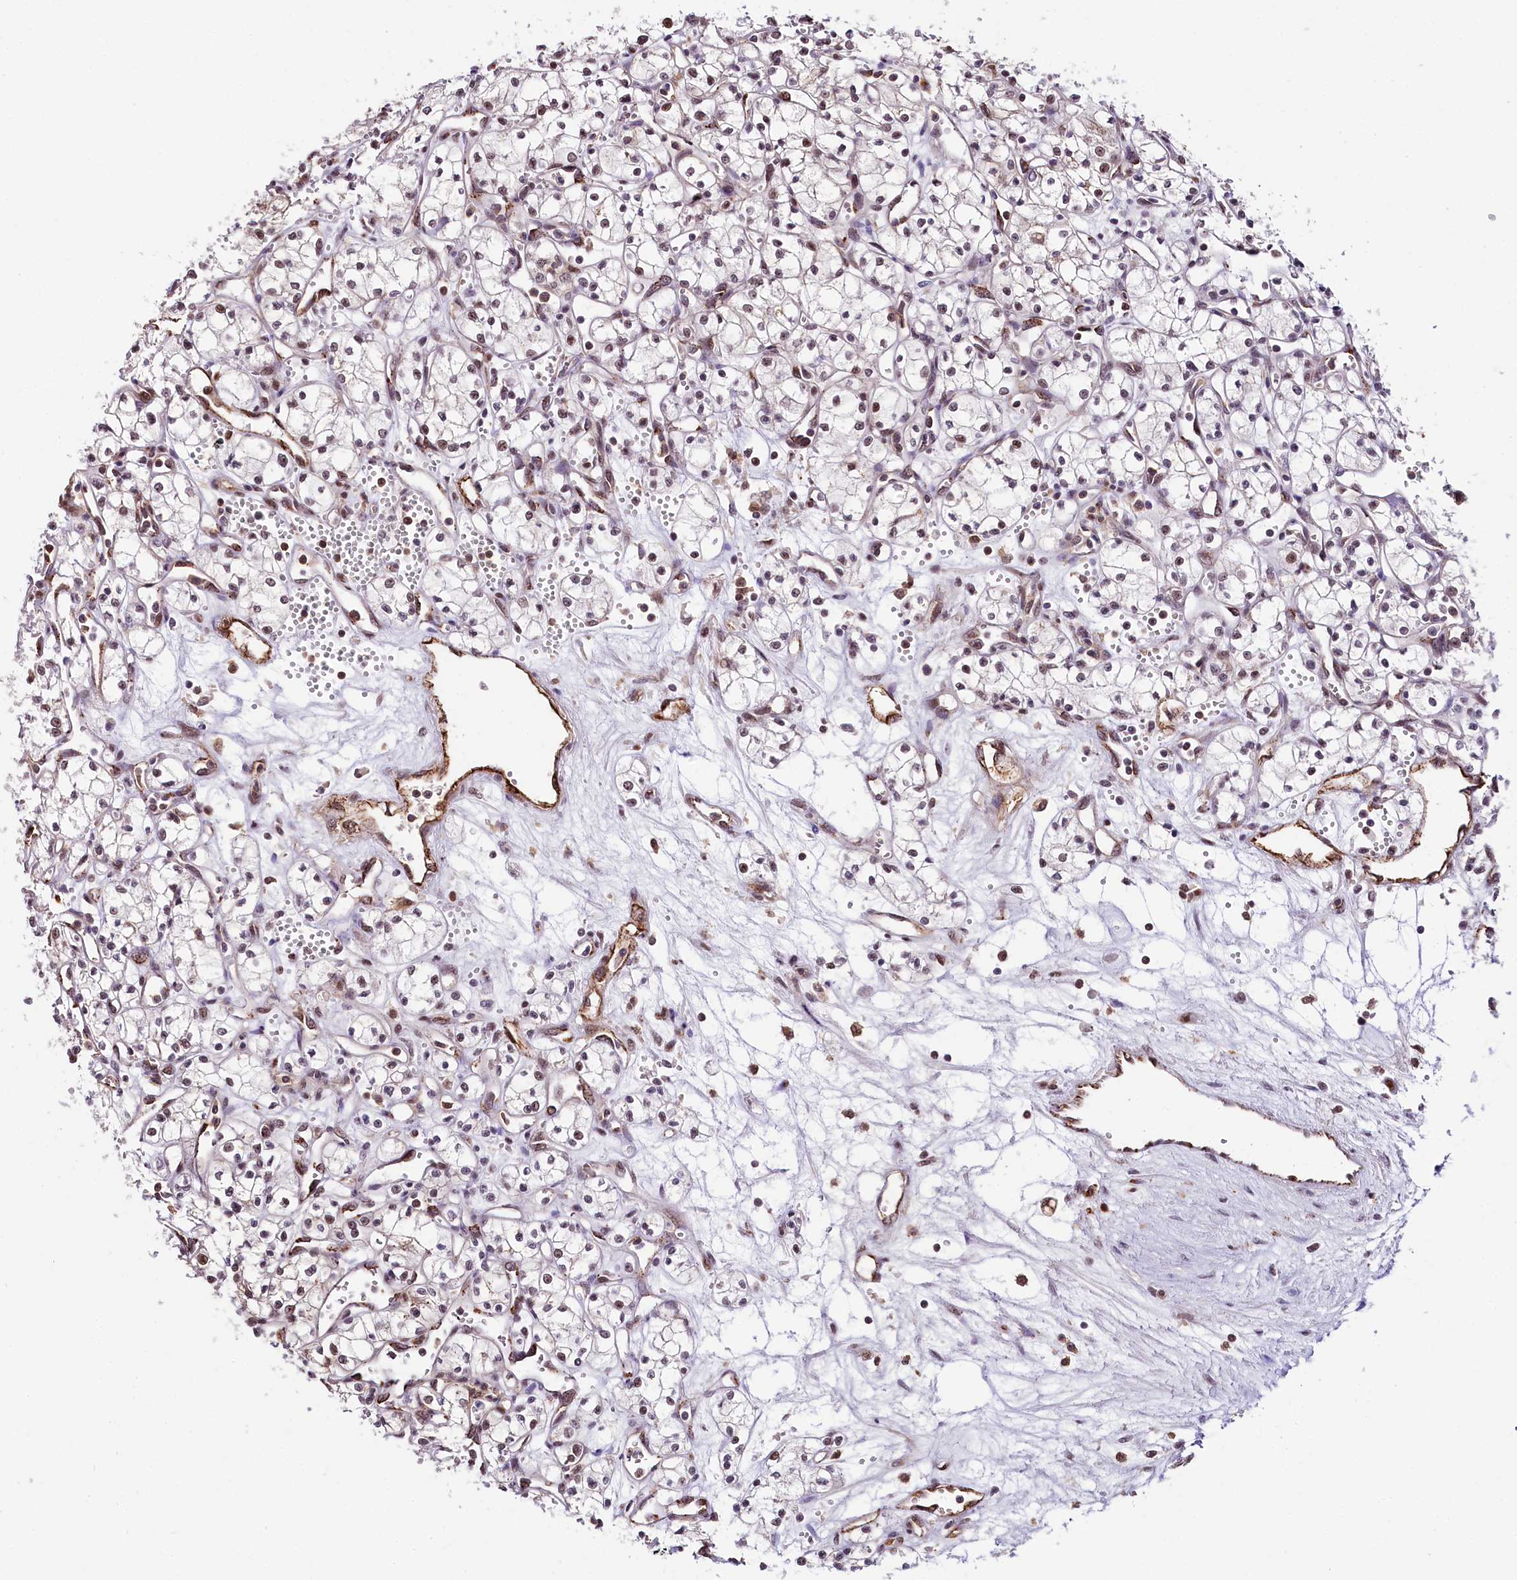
{"staining": {"intensity": "weak", "quantity": ">75%", "location": "nuclear"}, "tissue": "renal cancer", "cell_type": "Tumor cells", "image_type": "cancer", "snomed": [{"axis": "morphology", "description": "Adenocarcinoma, NOS"}, {"axis": "topography", "description": "Kidney"}], "caption": "Brown immunohistochemical staining in renal adenocarcinoma displays weak nuclear expression in approximately >75% of tumor cells.", "gene": "MRPL54", "patient": {"sex": "male", "age": 59}}